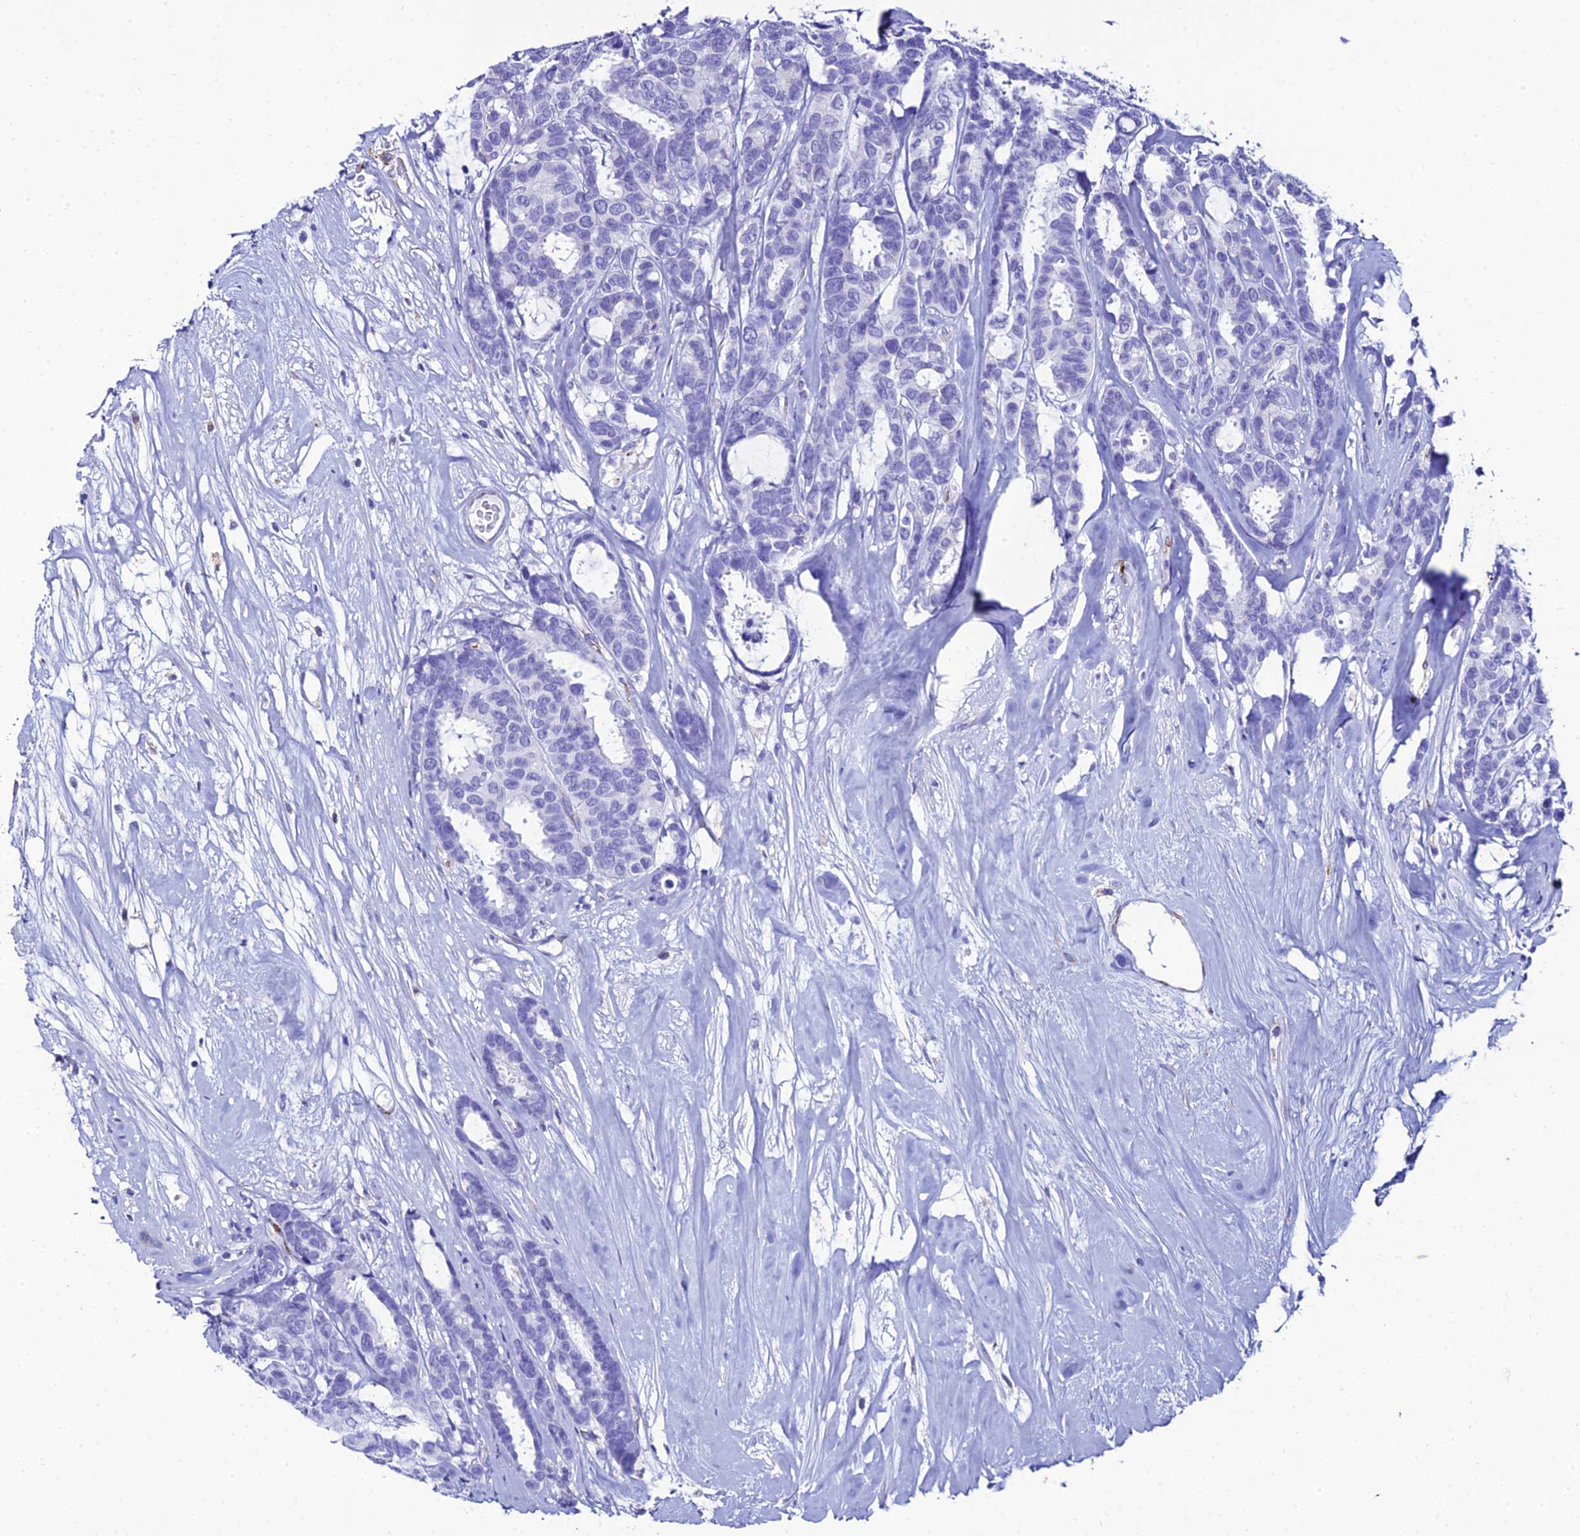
{"staining": {"intensity": "negative", "quantity": "none", "location": "none"}, "tissue": "breast cancer", "cell_type": "Tumor cells", "image_type": "cancer", "snomed": [{"axis": "morphology", "description": "Duct carcinoma"}, {"axis": "topography", "description": "Breast"}], "caption": "Tumor cells show no significant expression in breast cancer.", "gene": "TXNDC5", "patient": {"sex": "female", "age": 87}}